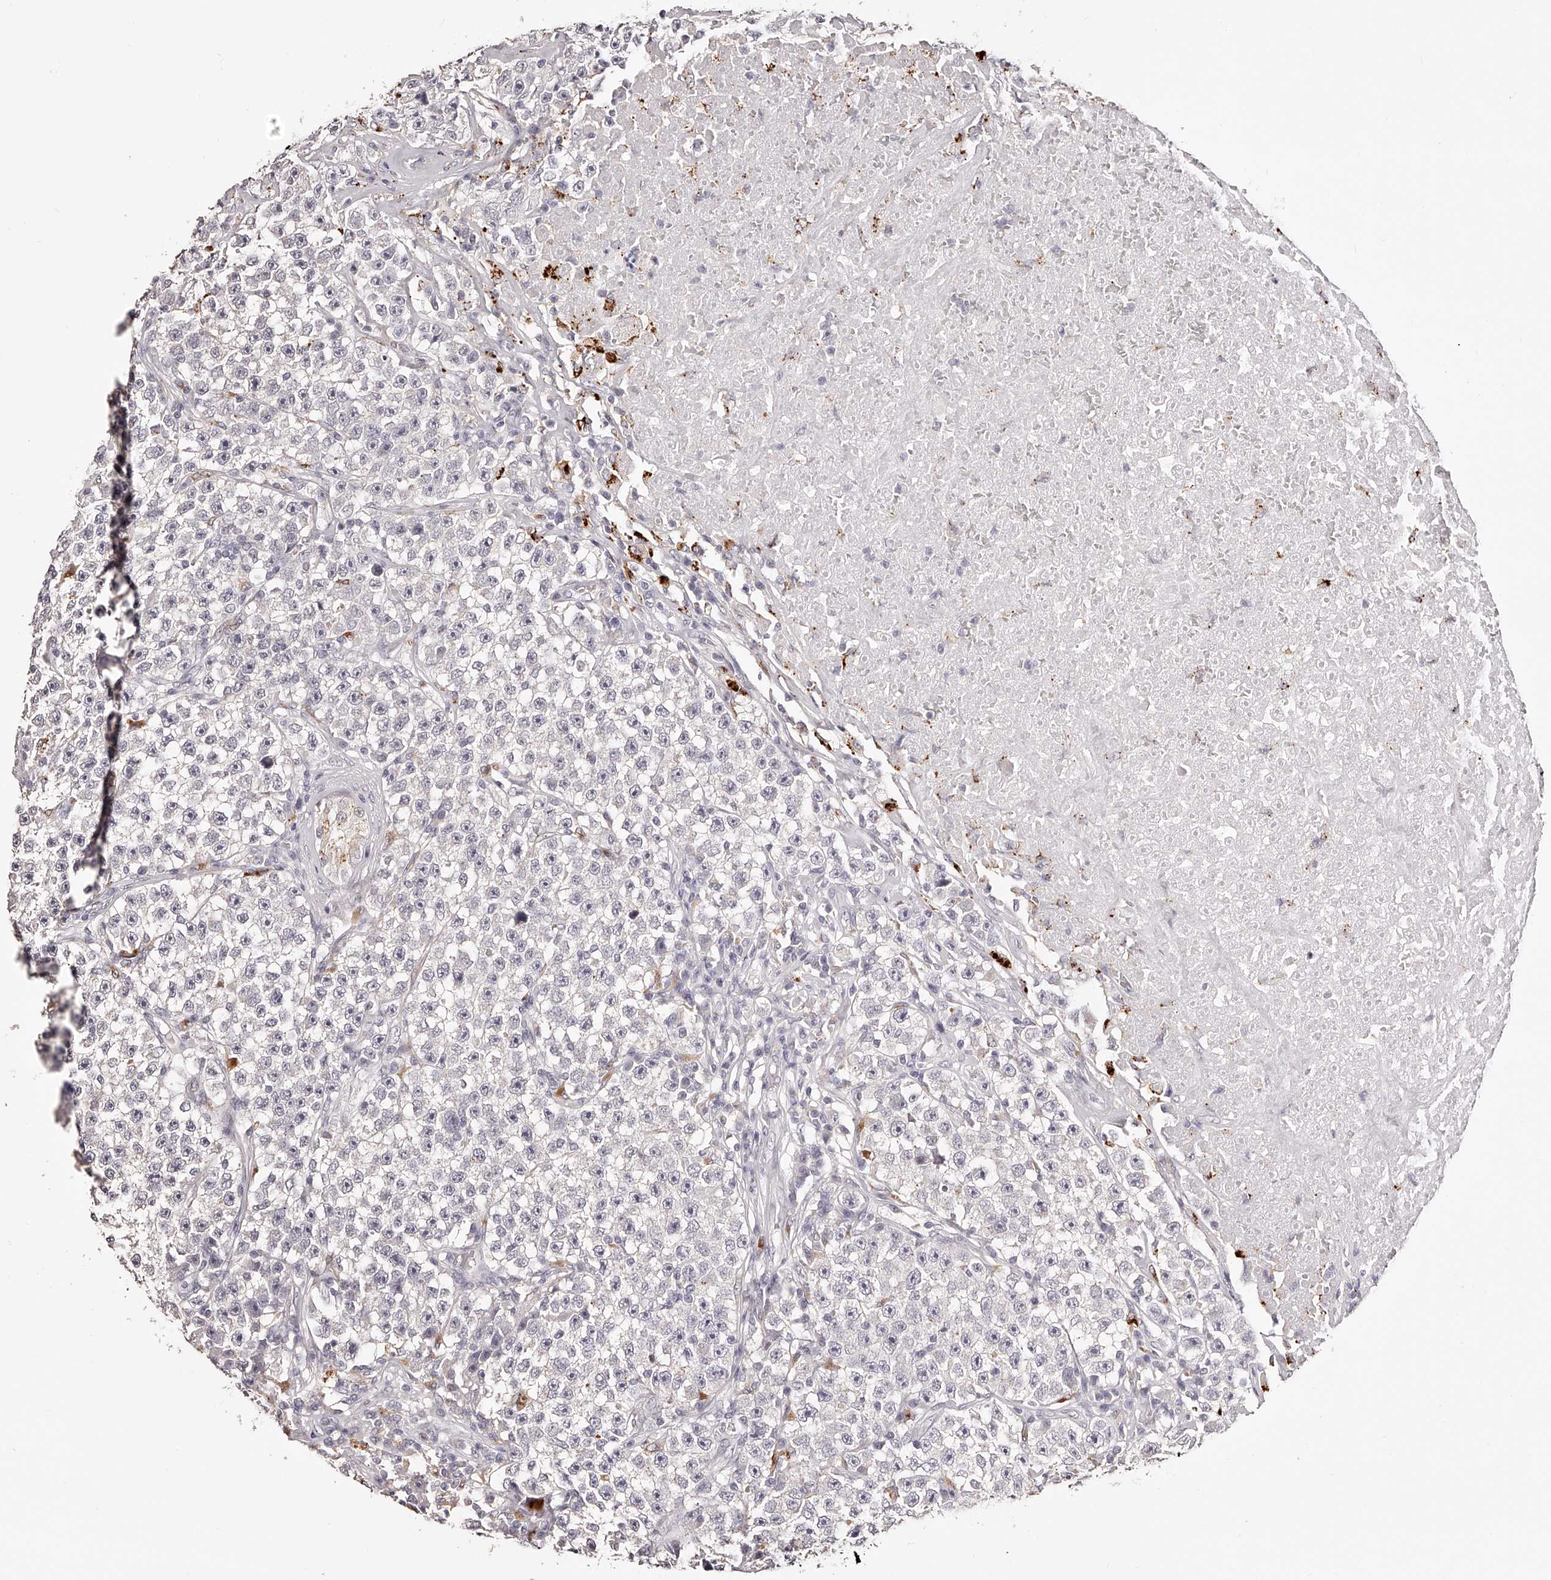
{"staining": {"intensity": "negative", "quantity": "none", "location": "none"}, "tissue": "testis cancer", "cell_type": "Tumor cells", "image_type": "cancer", "snomed": [{"axis": "morphology", "description": "Seminoma, NOS"}, {"axis": "topography", "description": "Testis"}], "caption": "Immunohistochemistry (IHC) image of seminoma (testis) stained for a protein (brown), which shows no expression in tumor cells.", "gene": "SLC35D3", "patient": {"sex": "male", "age": 22}}